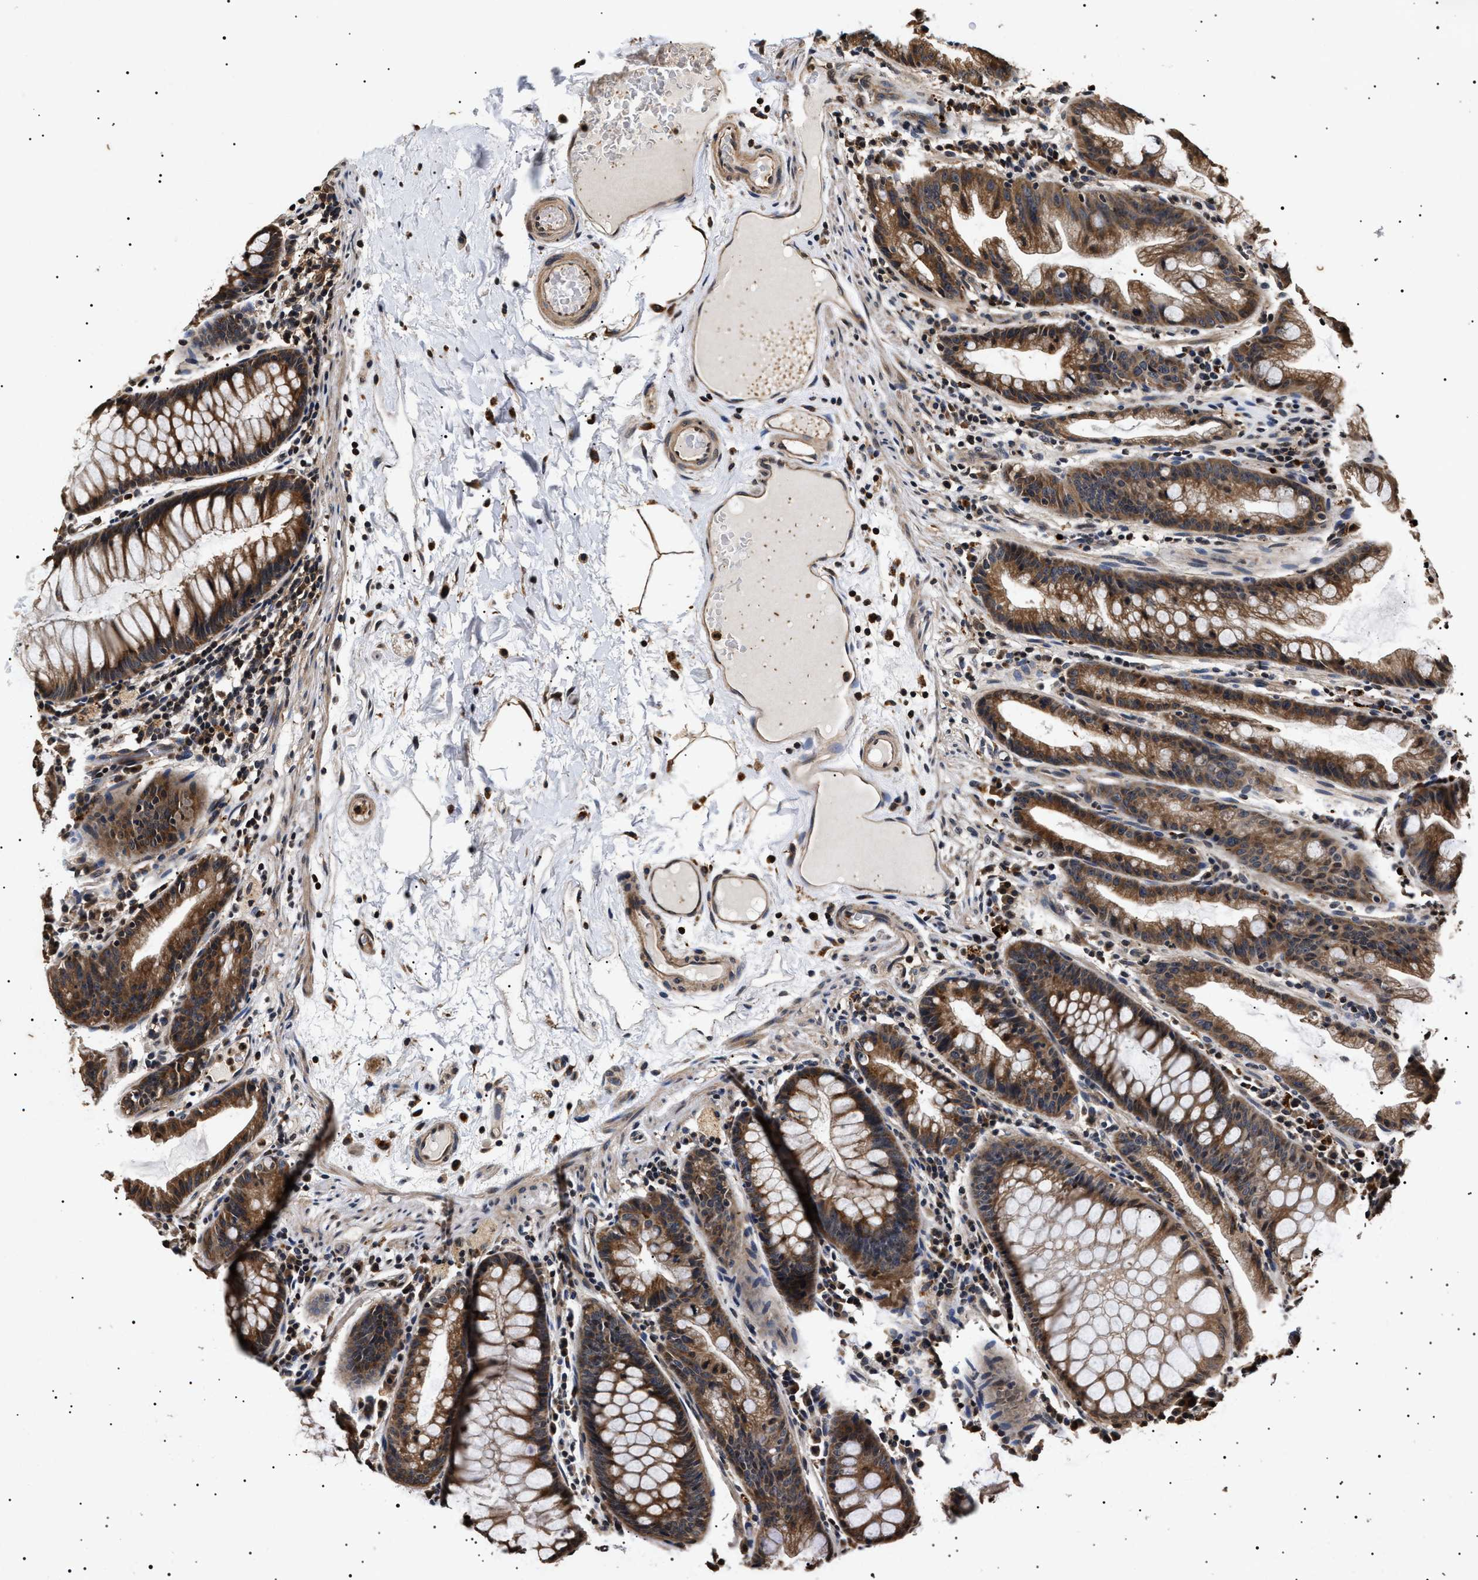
{"staining": {"intensity": "moderate", "quantity": ">75%", "location": "cytoplasmic/membranous"}, "tissue": "colon", "cell_type": "Endothelial cells", "image_type": "normal", "snomed": [{"axis": "morphology", "description": "Normal tissue, NOS"}, {"axis": "topography", "description": "Smooth muscle"}, {"axis": "topography", "description": "Colon"}], "caption": "Endothelial cells reveal medium levels of moderate cytoplasmic/membranous staining in about >75% of cells in normal colon. The staining is performed using DAB (3,3'-diaminobenzidine) brown chromogen to label protein expression. The nuclei are counter-stained blue using hematoxylin.", "gene": "KIF21A", "patient": {"sex": "male", "age": 67}}